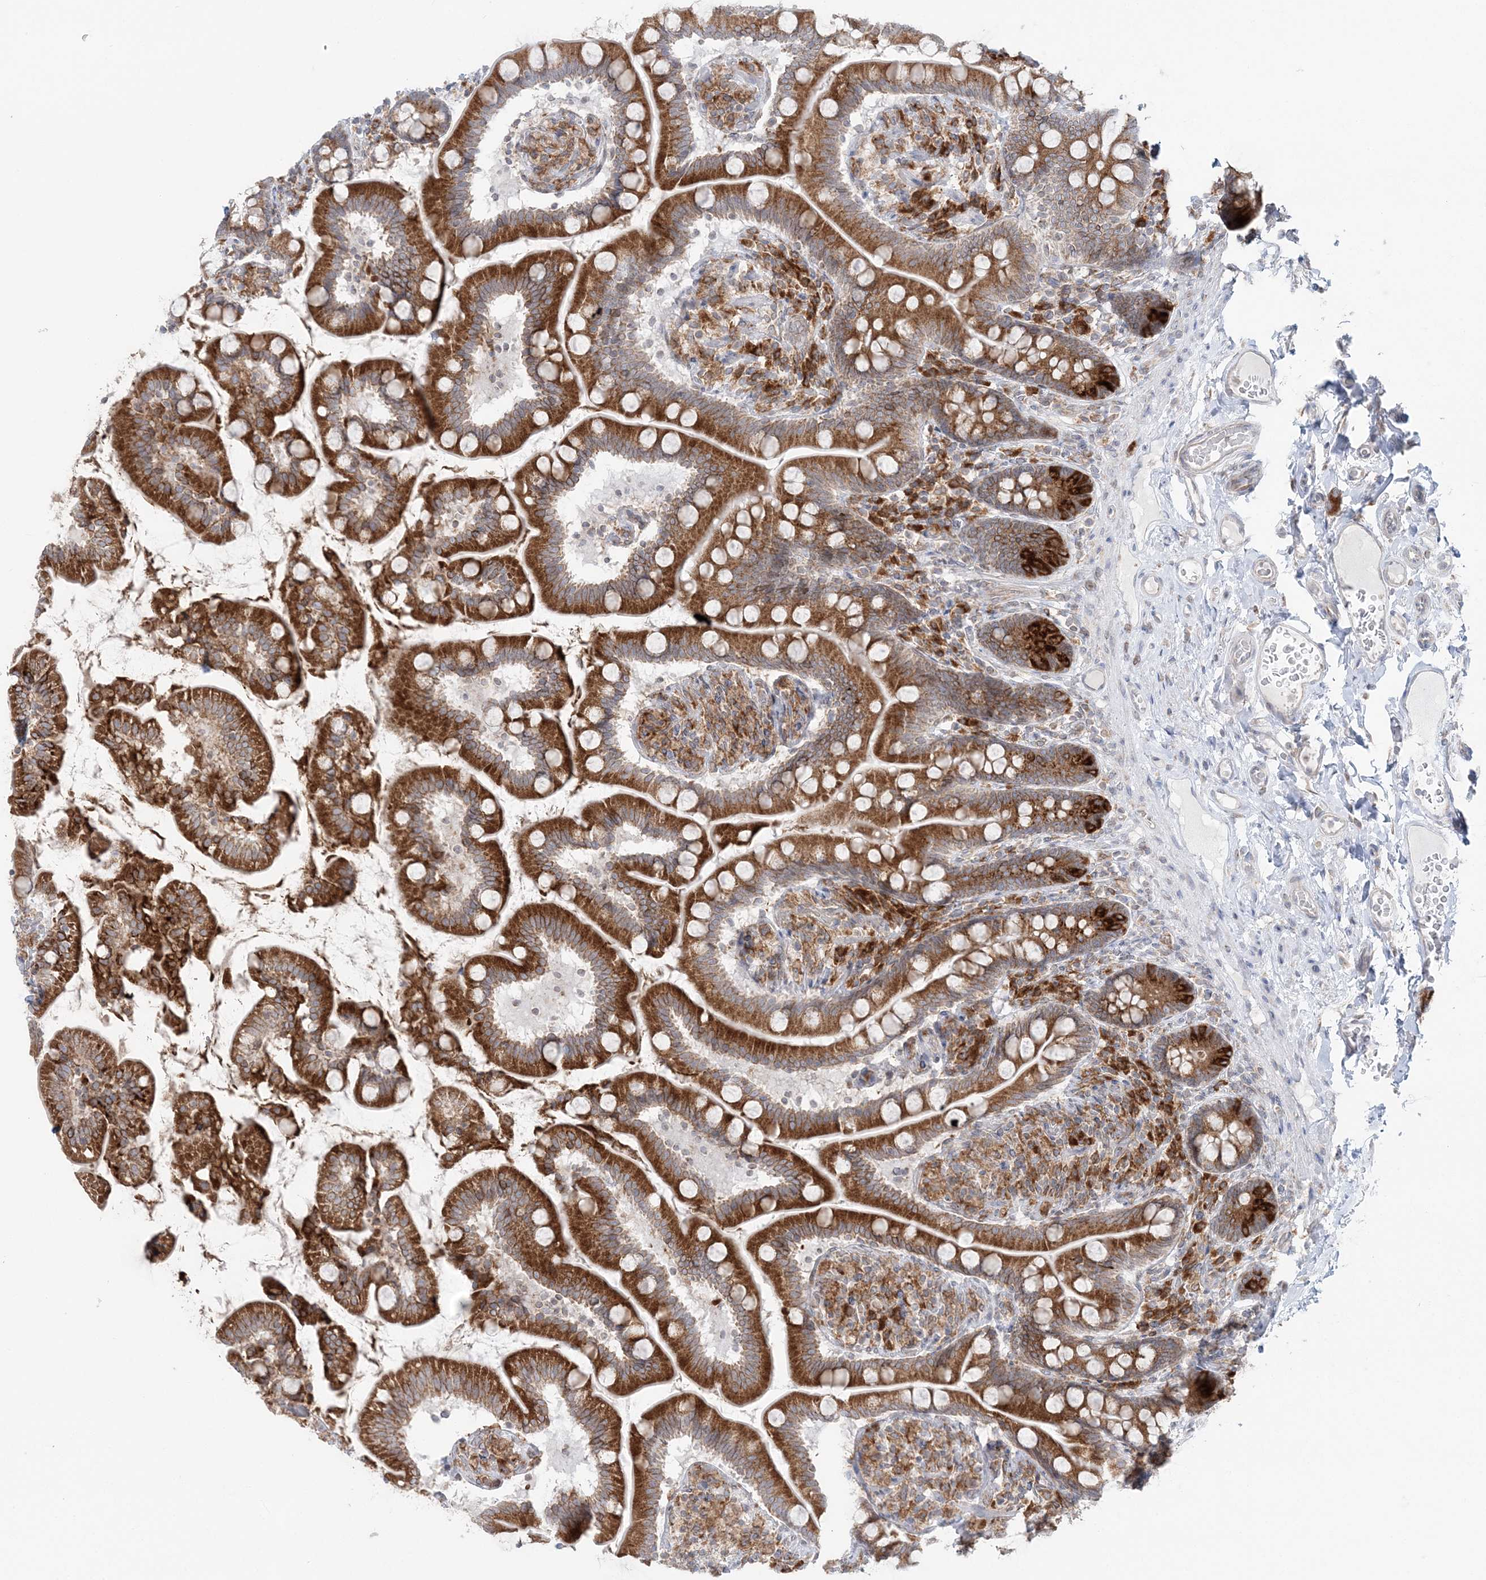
{"staining": {"intensity": "strong", "quantity": ">75%", "location": "cytoplasmic/membranous"}, "tissue": "small intestine", "cell_type": "Glandular cells", "image_type": "normal", "snomed": [{"axis": "morphology", "description": "Normal tissue, NOS"}, {"axis": "topography", "description": "Small intestine"}], "caption": "Protein expression analysis of benign small intestine reveals strong cytoplasmic/membranous expression in approximately >75% of glandular cells. Immunohistochemistry (ihc) stains the protein of interest in brown and the nuclei are stained blue.", "gene": "TMED10", "patient": {"sex": "female", "age": 64}}